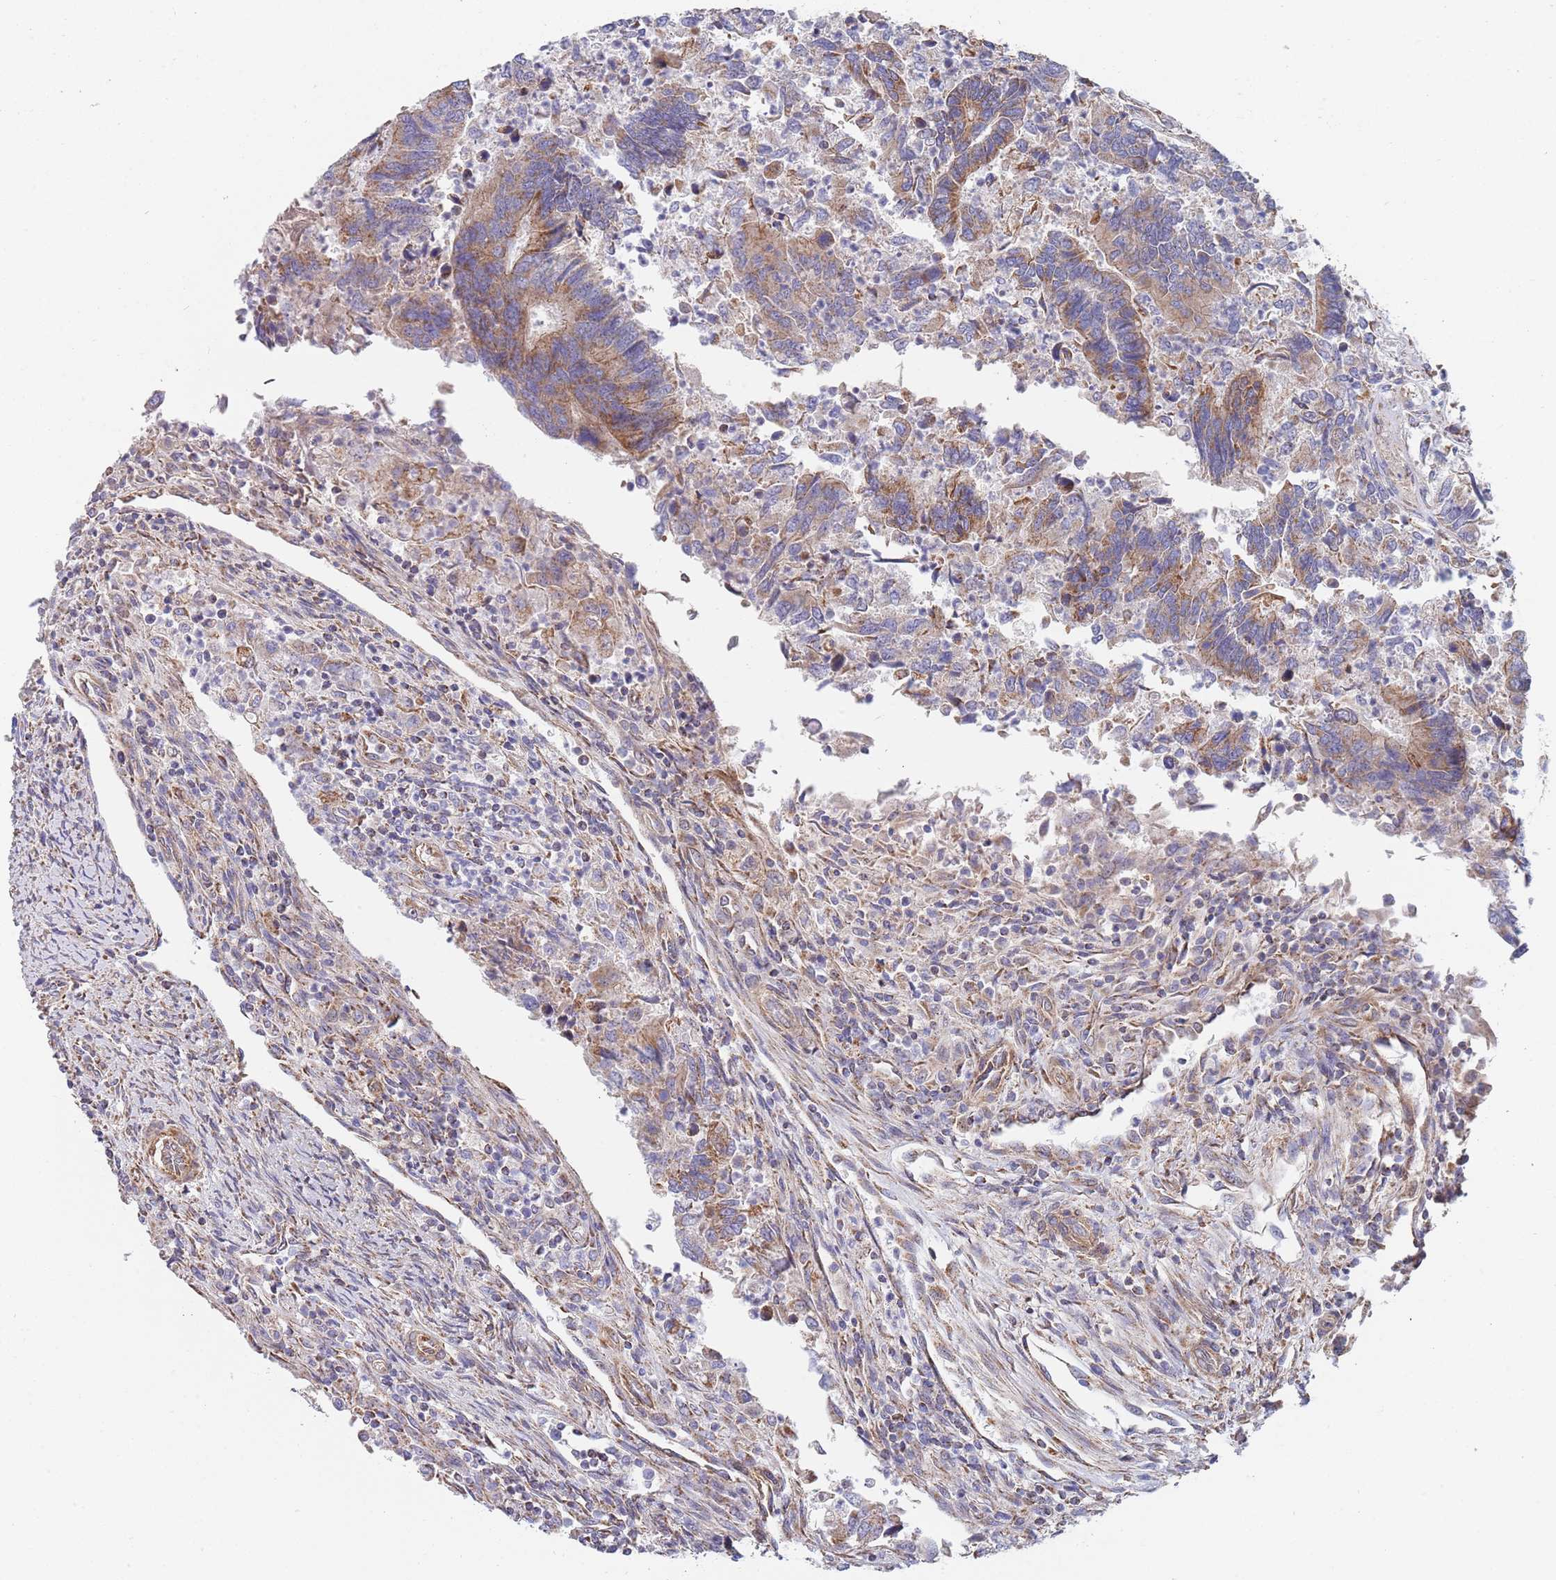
{"staining": {"intensity": "moderate", "quantity": ">75%", "location": "cytoplasmic/membranous"}, "tissue": "colorectal cancer", "cell_type": "Tumor cells", "image_type": "cancer", "snomed": [{"axis": "morphology", "description": "Adenocarcinoma, NOS"}, {"axis": "topography", "description": "Colon"}], "caption": "Protein expression by IHC shows moderate cytoplasmic/membranous positivity in approximately >75% of tumor cells in colorectal cancer (adenocarcinoma). (DAB (3,3'-diaminobenzidine) IHC, brown staining for protein, blue staining for nuclei).", "gene": "PWWP3A", "patient": {"sex": "female", "age": 67}}